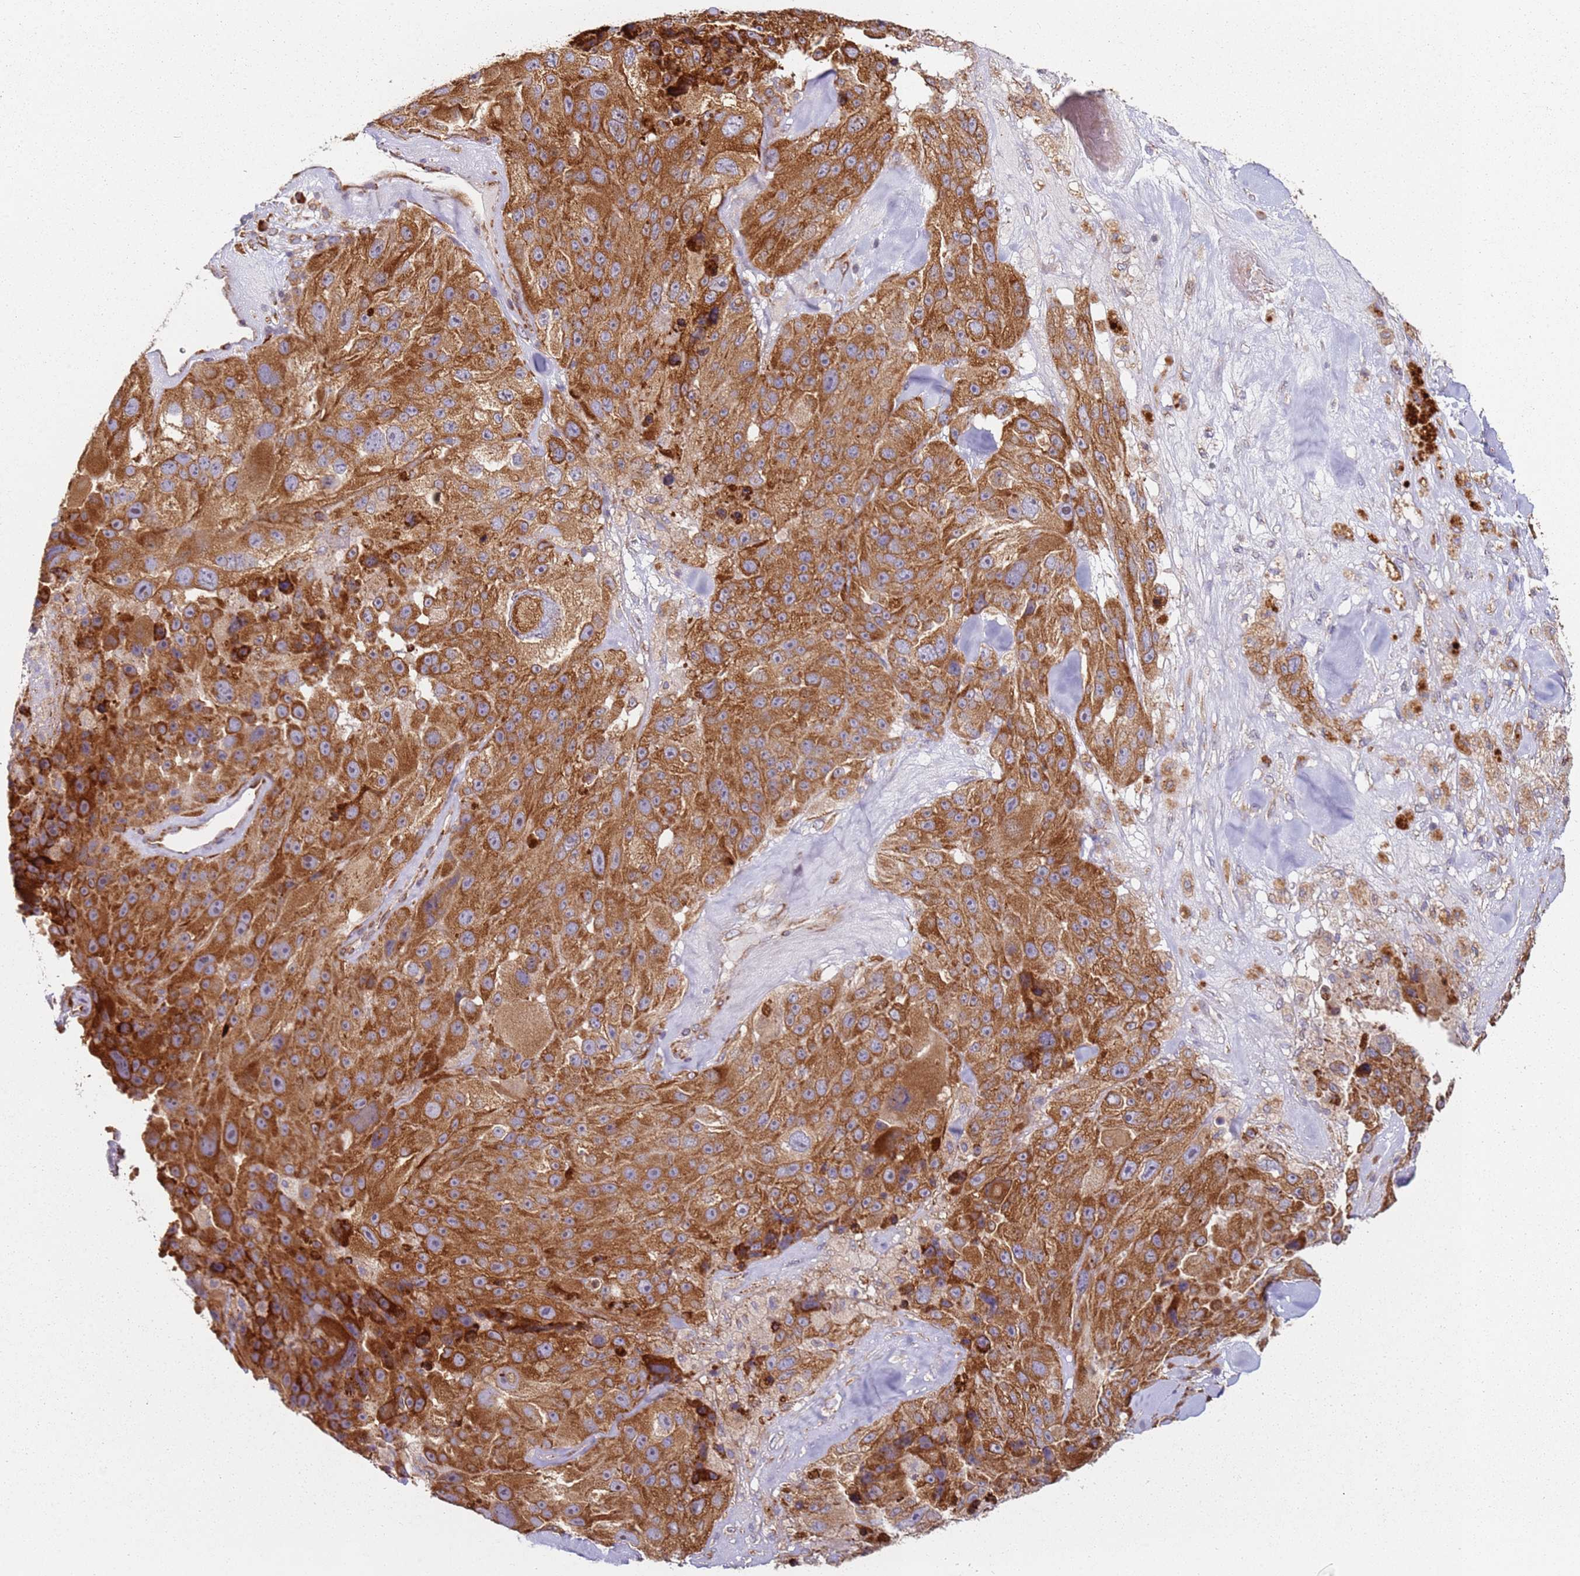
{"staining": {"intensity": "strong", "quantity": ">75%", "location": "cytoplasmic/membranous"}, "tissue": "melanoma", "cell_type": "Tumor cells", "image_type": "cancer", "snomed": [{"axis": "morphology", "description": "Malignant melanoma, Metastatic site"}, {"axis": "topography", "description": "Lymph node"}], "caption": "Immunohistochemistry (IHC) image of human malignant melanoma (metastatic site) stained for a protein (brown), which exhibits high levels of strong cytoplasmic/membranous positivity in approximately >75% of tumor cells.", "gene": "ARFRP1", "patient": {"sex": "male", "age": 62}}